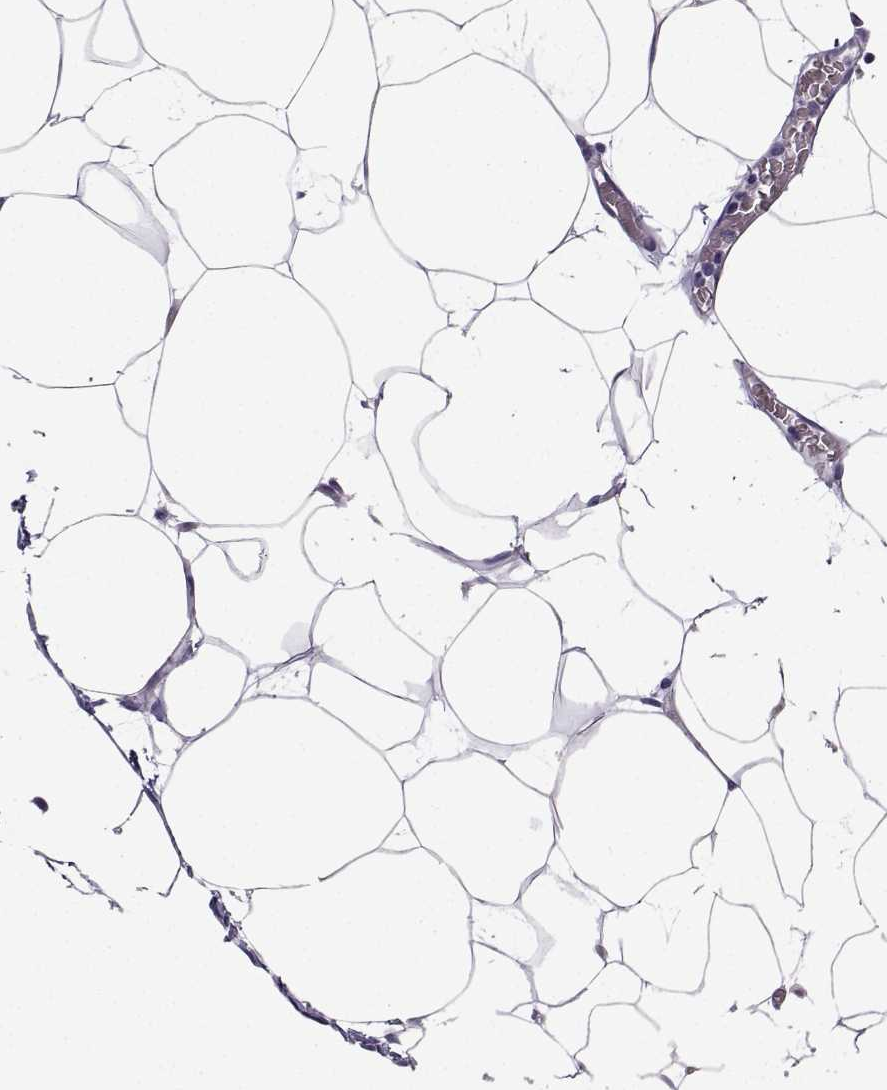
{"staining": {"intensity": "negative", "quantity": "none", "location": "none"}, "tissue": "adipose tissue", "cell_type": "Adipocytes", "image_type": "normal", "snomed": [{"axis": "morphology", "description": "Normal tissue, NOS"}, {"axis": "topography", "description": "Adipose tissue"}], "caption": "Protein analysis of unremarkable adipose tissue reveals no significant positivity in adipocytes.", "gene": "TBR1", "patient": {"sex": "male", "age": 57}}